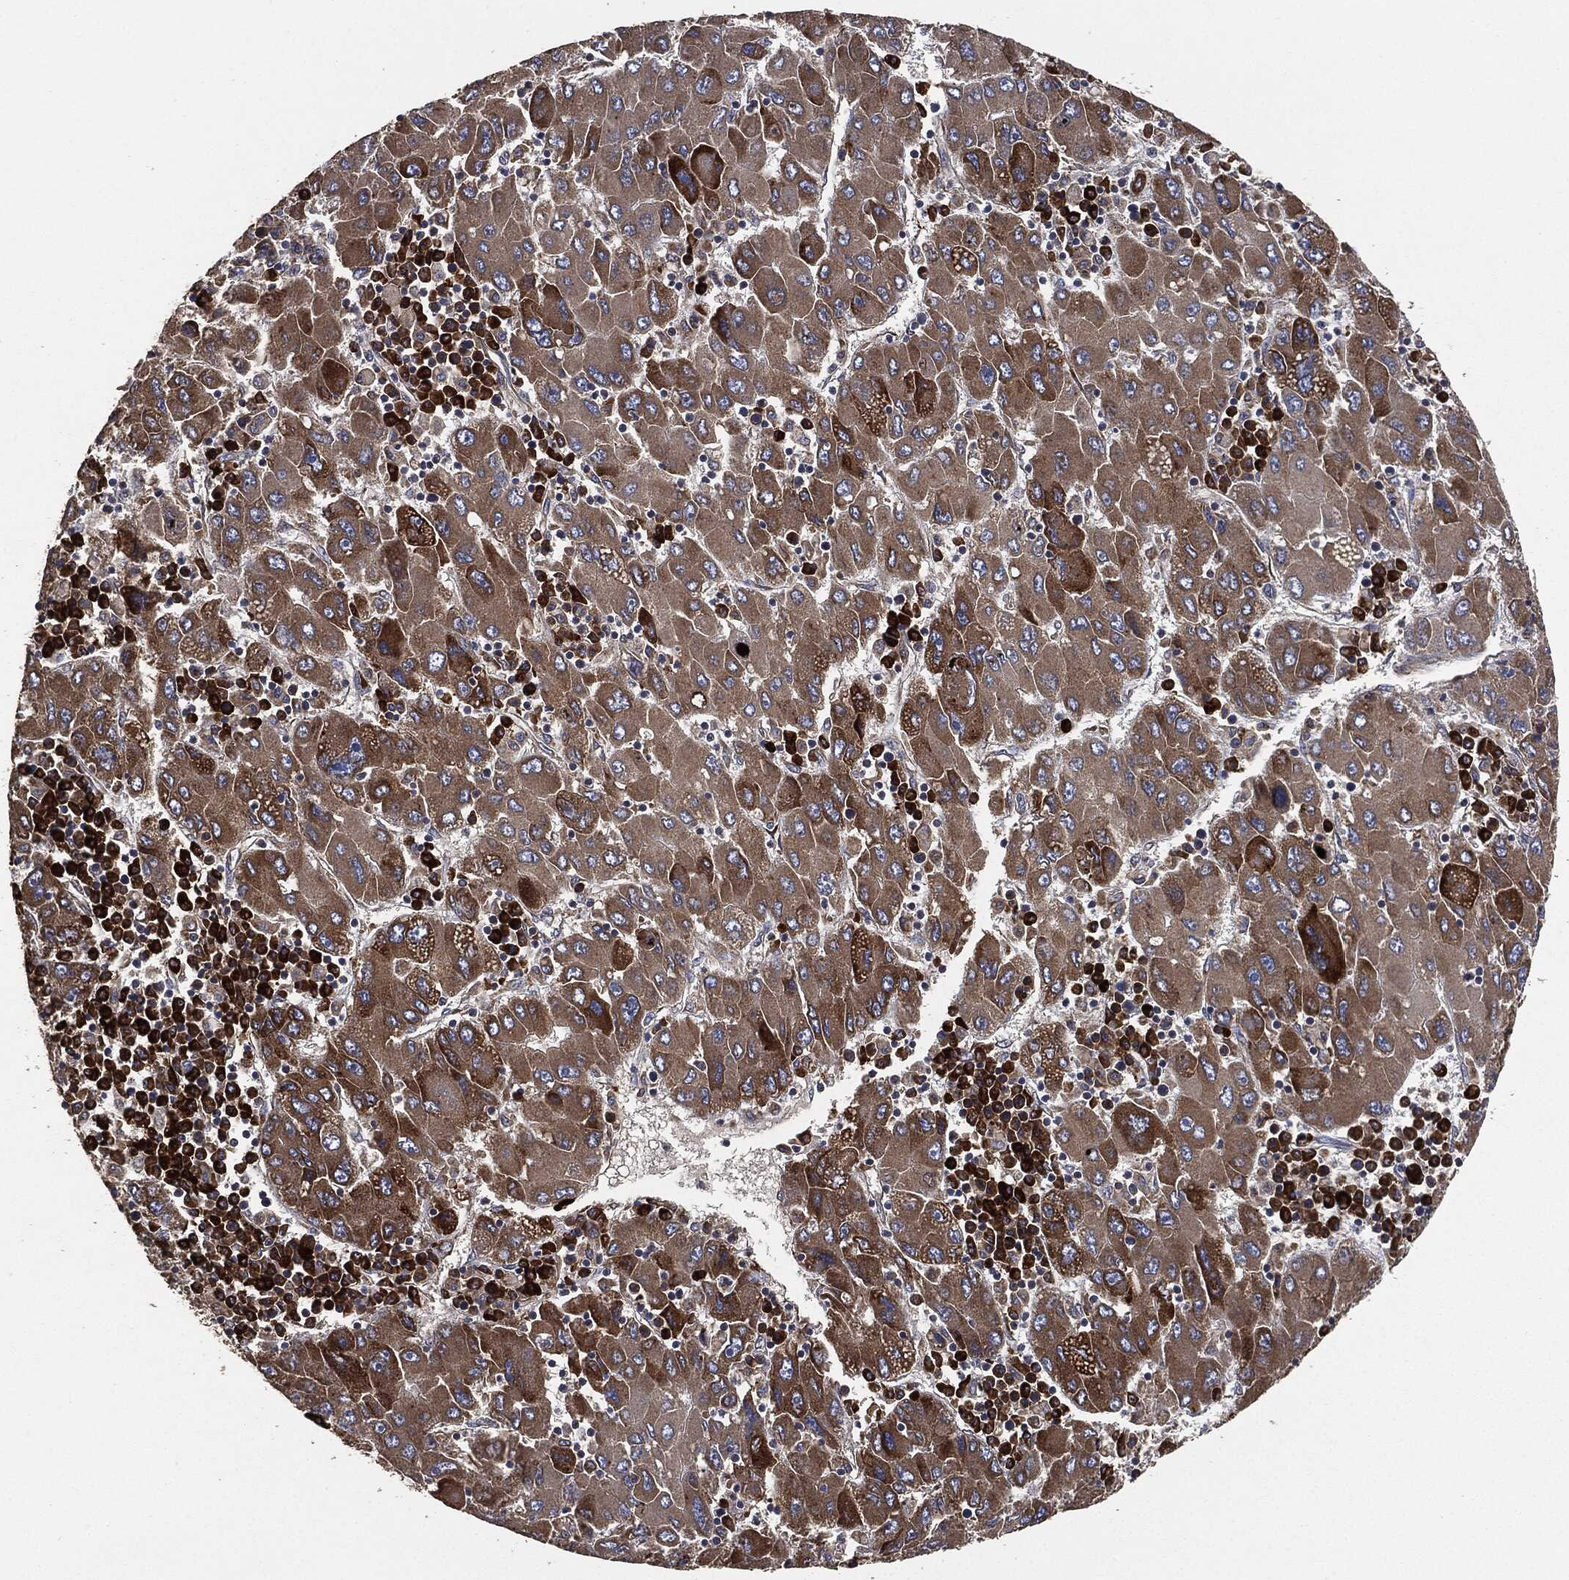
{"staining": {"intensity": "strong", "quantity": "<25%", "location": "cytoplasmic/membranous"}, "tissue": "liver cancer", "cell_type": "Tumor cells", "image_type": "cancer", "snomed": [{"axis": "morphology", "description": "Carcinoma, Hepatocellular, NOS"}, {"axis": "topography", "description": "Liver"}], "caption": "Strong cytoplasmic/membranous staining is seen in approximately <25% of tumor cells in hepatocellular carcinoma (liver). The protein is shown in brown color, while the nuclei are stained blue.", "gene": "STK3", "patient": {"sex": "male", "age": 75}}